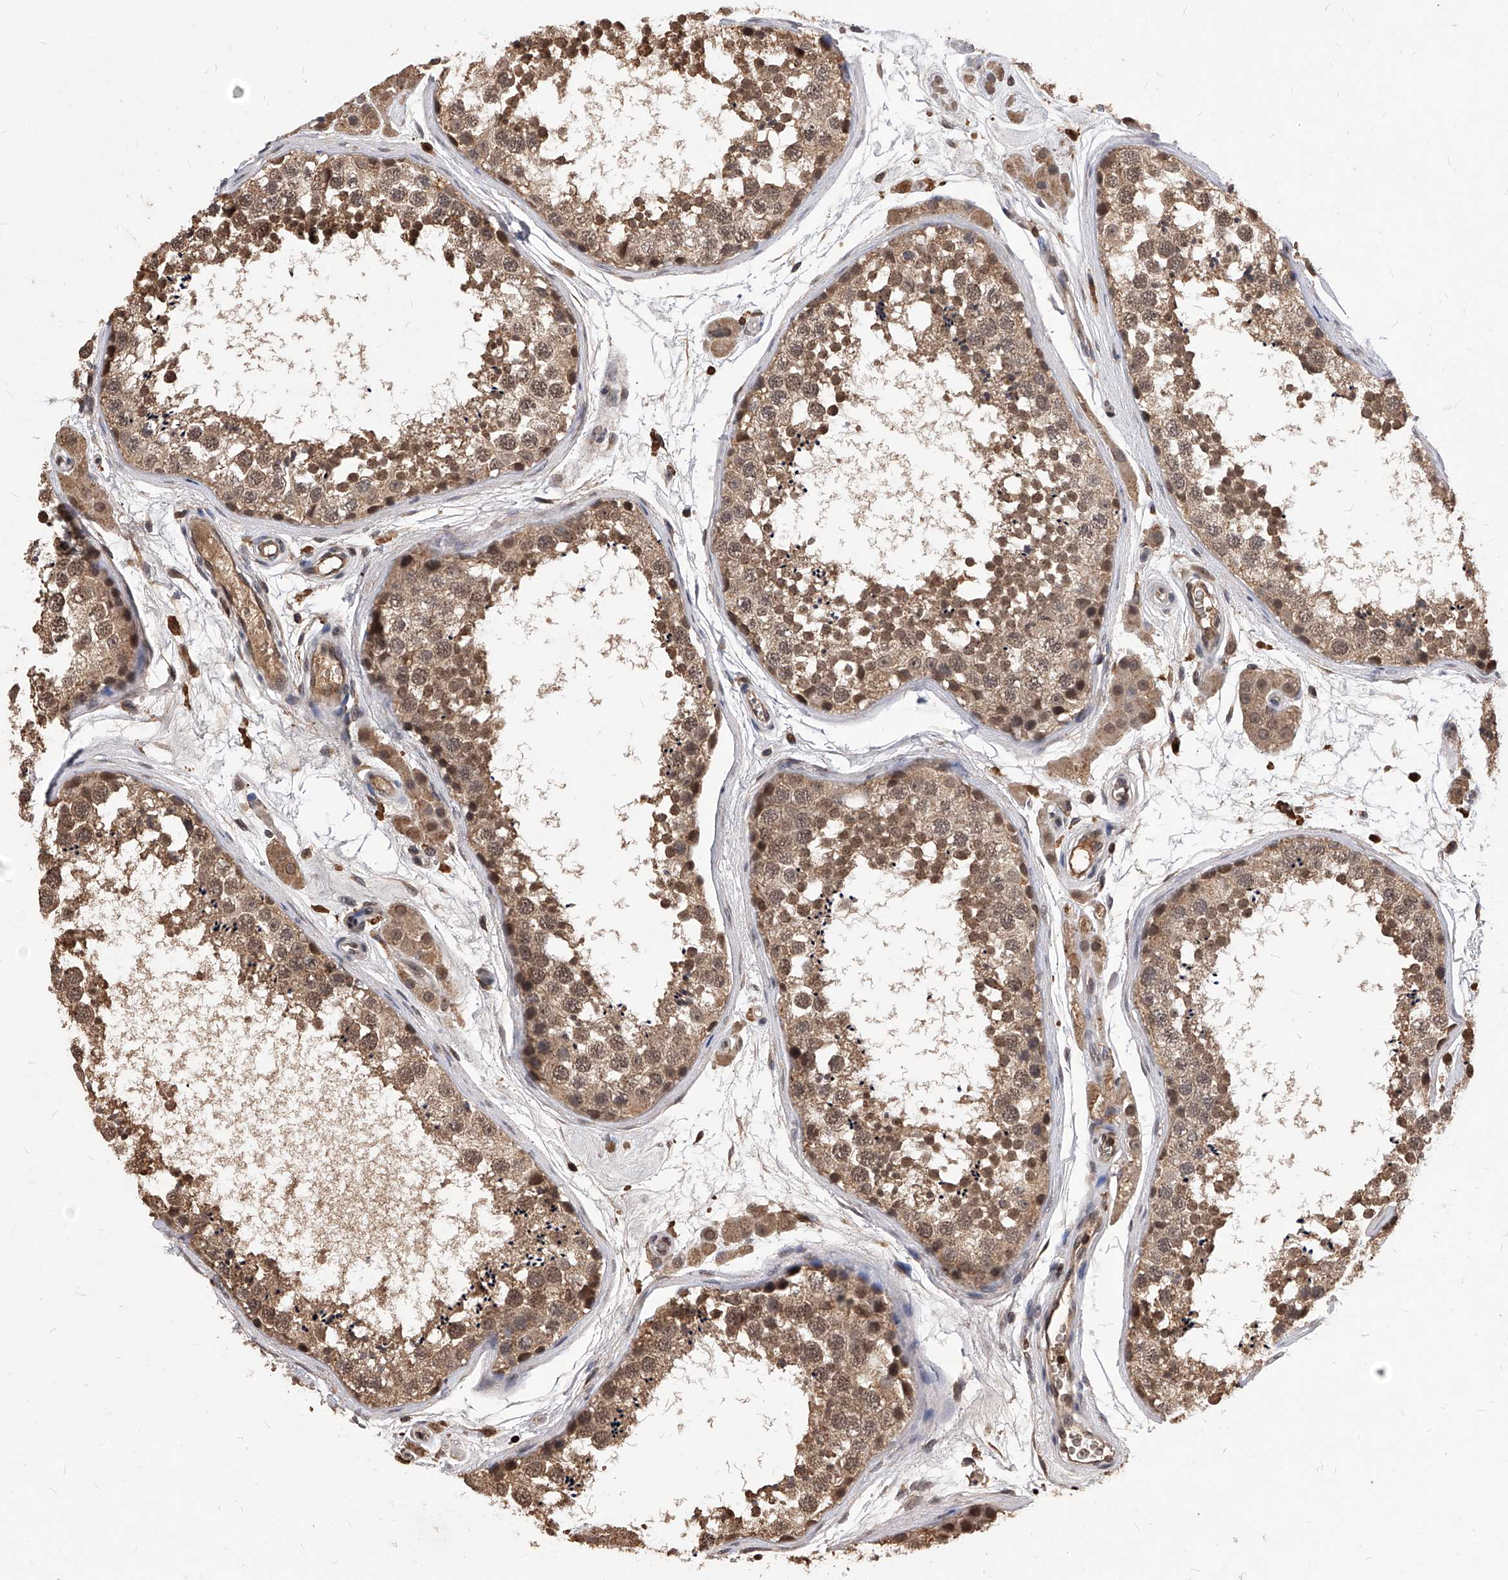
{"staining": {"intensity": "moderate", "quantity": "25%-75%", "location": "cytoplasmic/membranous,nuclear"}, "tissue": "testis", "cell_type": "Cells in seminiferous ducts", "image_type": "normal", "snomed": [{"axis": "morphology", "description": "Normal tissue, NOS"}, {"axis": "topography", "description": "Testis"}], "caption": "Moderate cytoplasmic/membranous,nuclear staining for a protein is seen in approximately 25%-75% of cells in seminiferous ducts of unremarkable testis using IHC.", "gene": "ID1", "patient": {"sex": "male", "age": 56}}